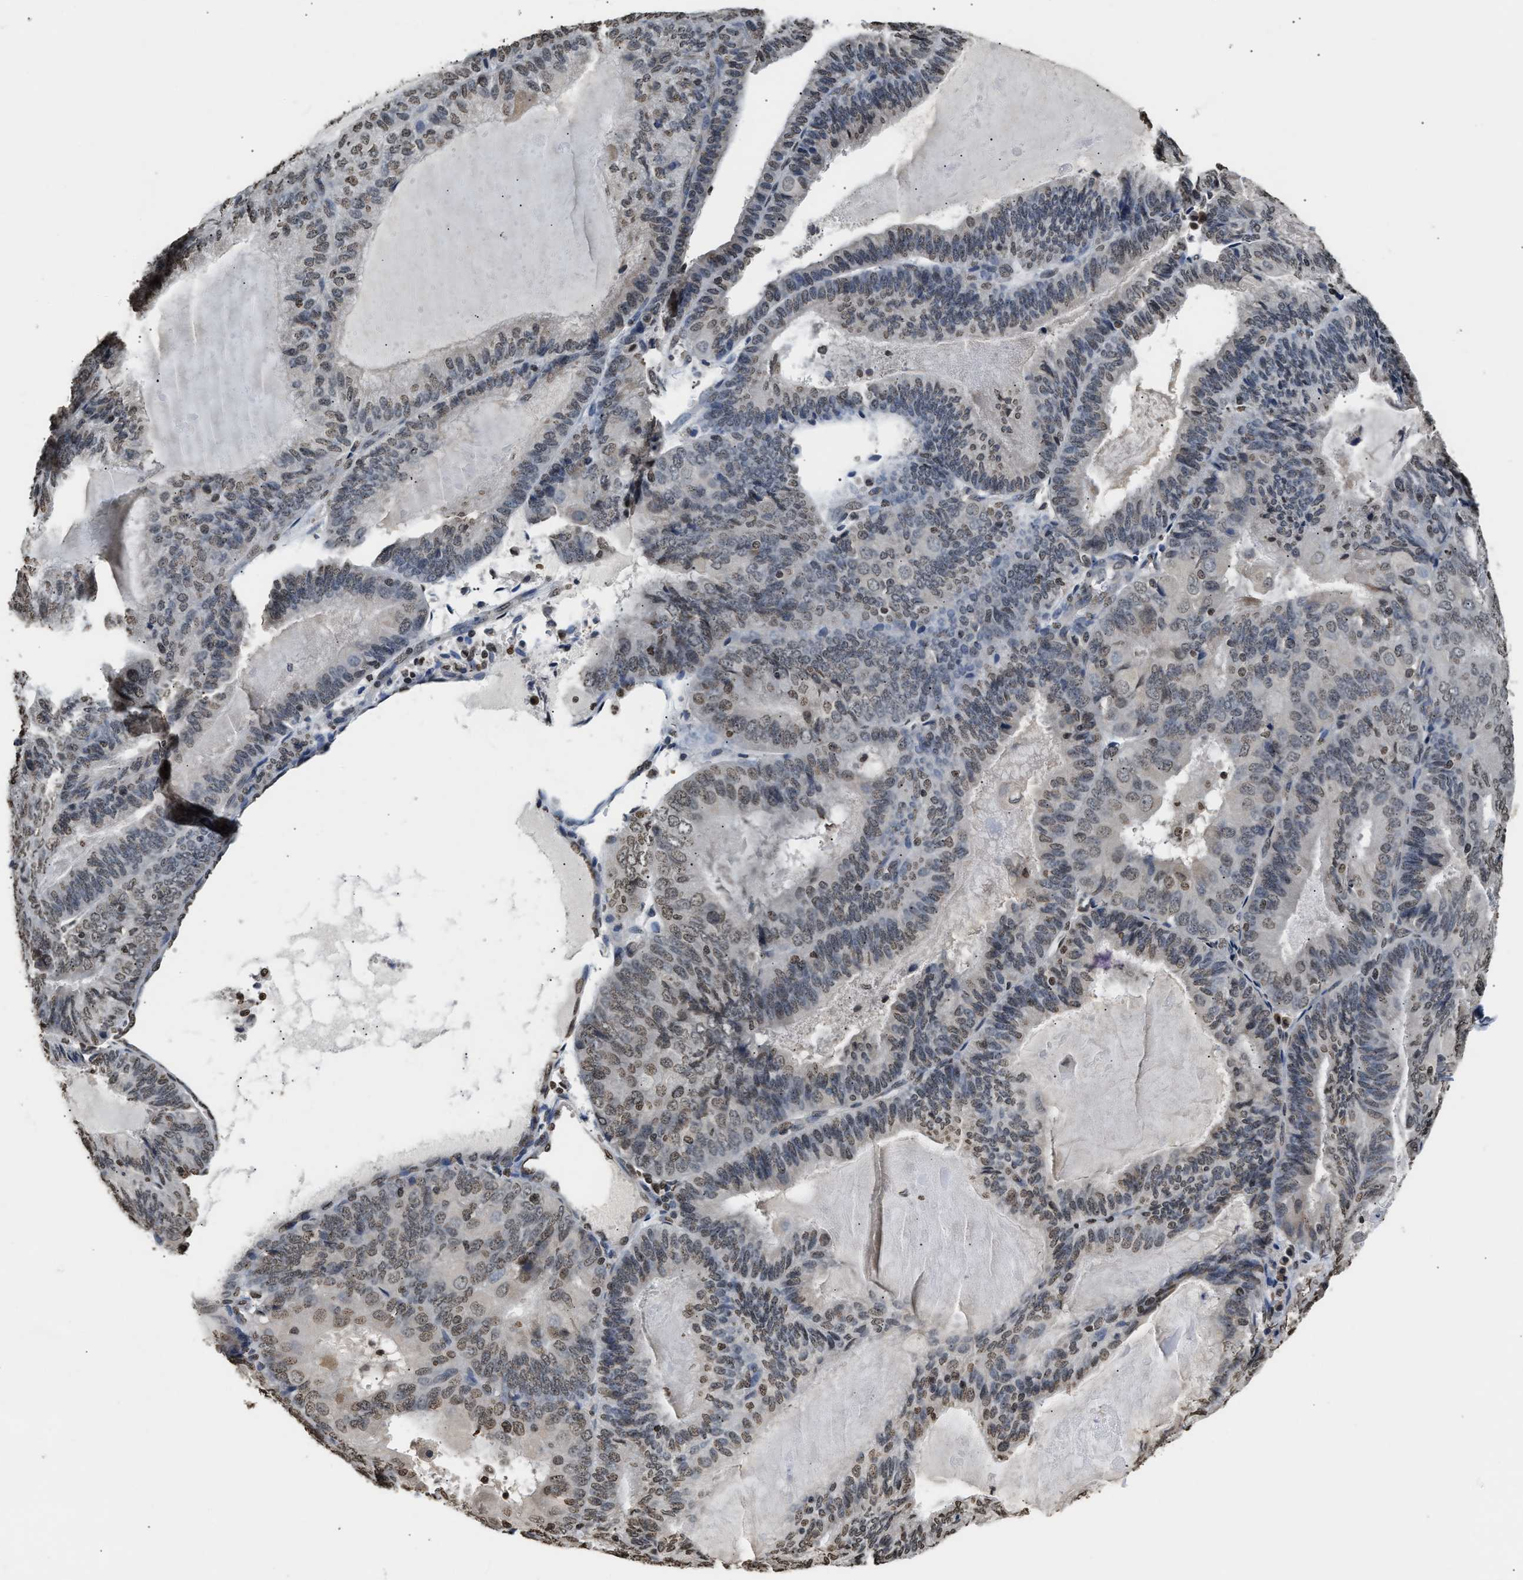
{"staining": {"intensity": "weak", "quantity": "25%-75%", "location": "nuclear"}, "tissue": "endometrial cancer", "cell_type": "Tumor cells", "image_type": "cancer", "snomed": [{"axis": "morphology", "description": "Adenocarcinoma, NOS"}, {"axis": "topography", "description": "Endometrium"}], "caption": "A high-resolution image shows immunohistochemistry (IHC) staining of endometrial adenocarcinoma, which reveals weak nuclear staining in approximately 25%-75% of tumor cells.", "gene": "DNASE1L3", "patient": {"sex": "female", "age": 81}}